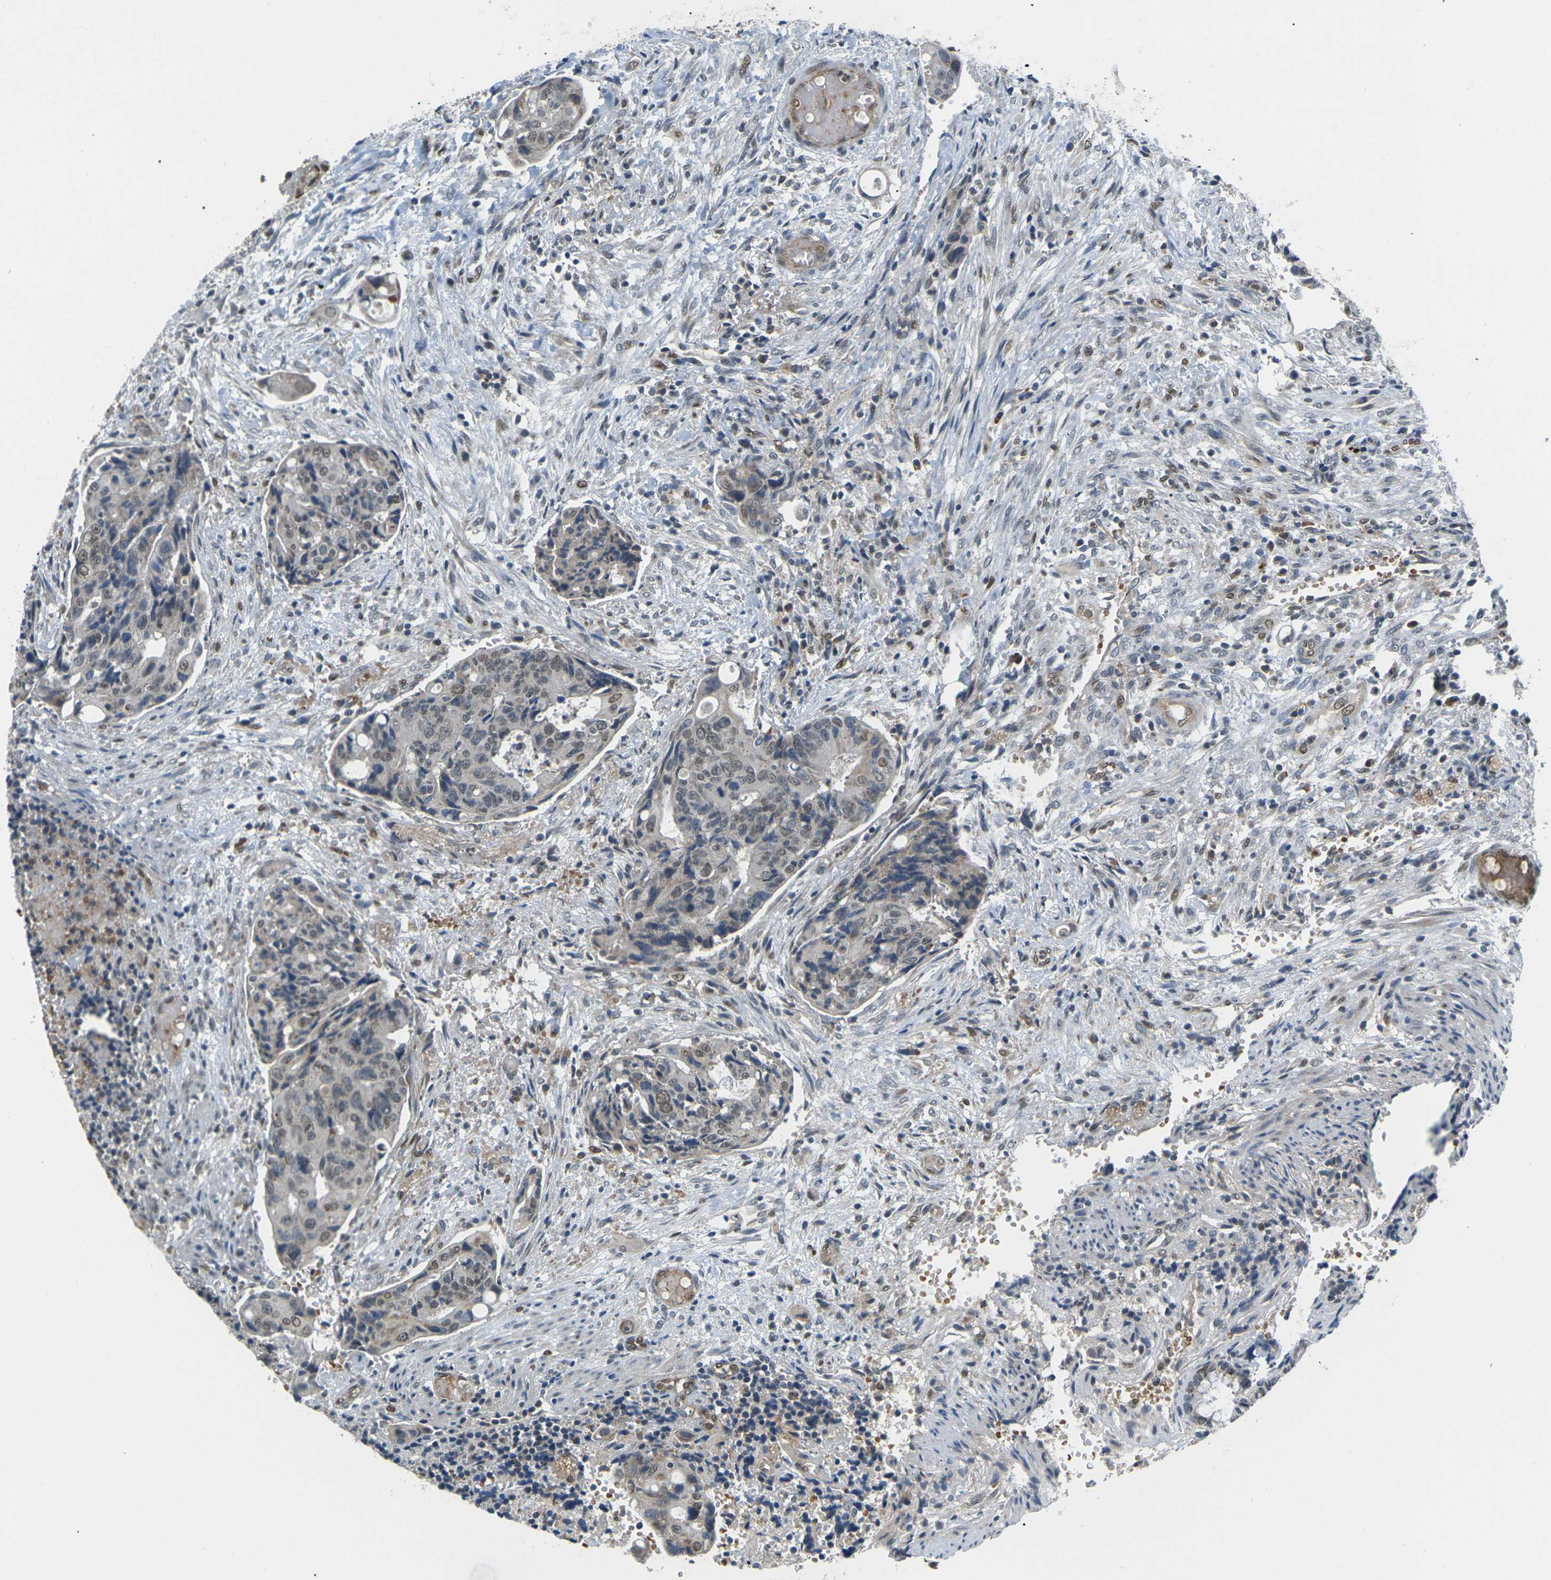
{"staining": {"intensity": "weak", "quantity": "25%-75%", "location": "nuclear"}, "tissue": "colorectal cancer", "cell_type": "Tumor cells", "image_type": "cancer", "snomed": [{"axis": "morphology", "description": "Adenocarcinoma, NOS"}, {"axis": "topography", "description": "Colon"}], "caption": "This is an image of IHC staining of colorectal adenocarcinoma, which shows weak expression in the nuclear of tumor cells.", "gene": "ERBB4", "patient": {"sex": "female", "age": 57}}